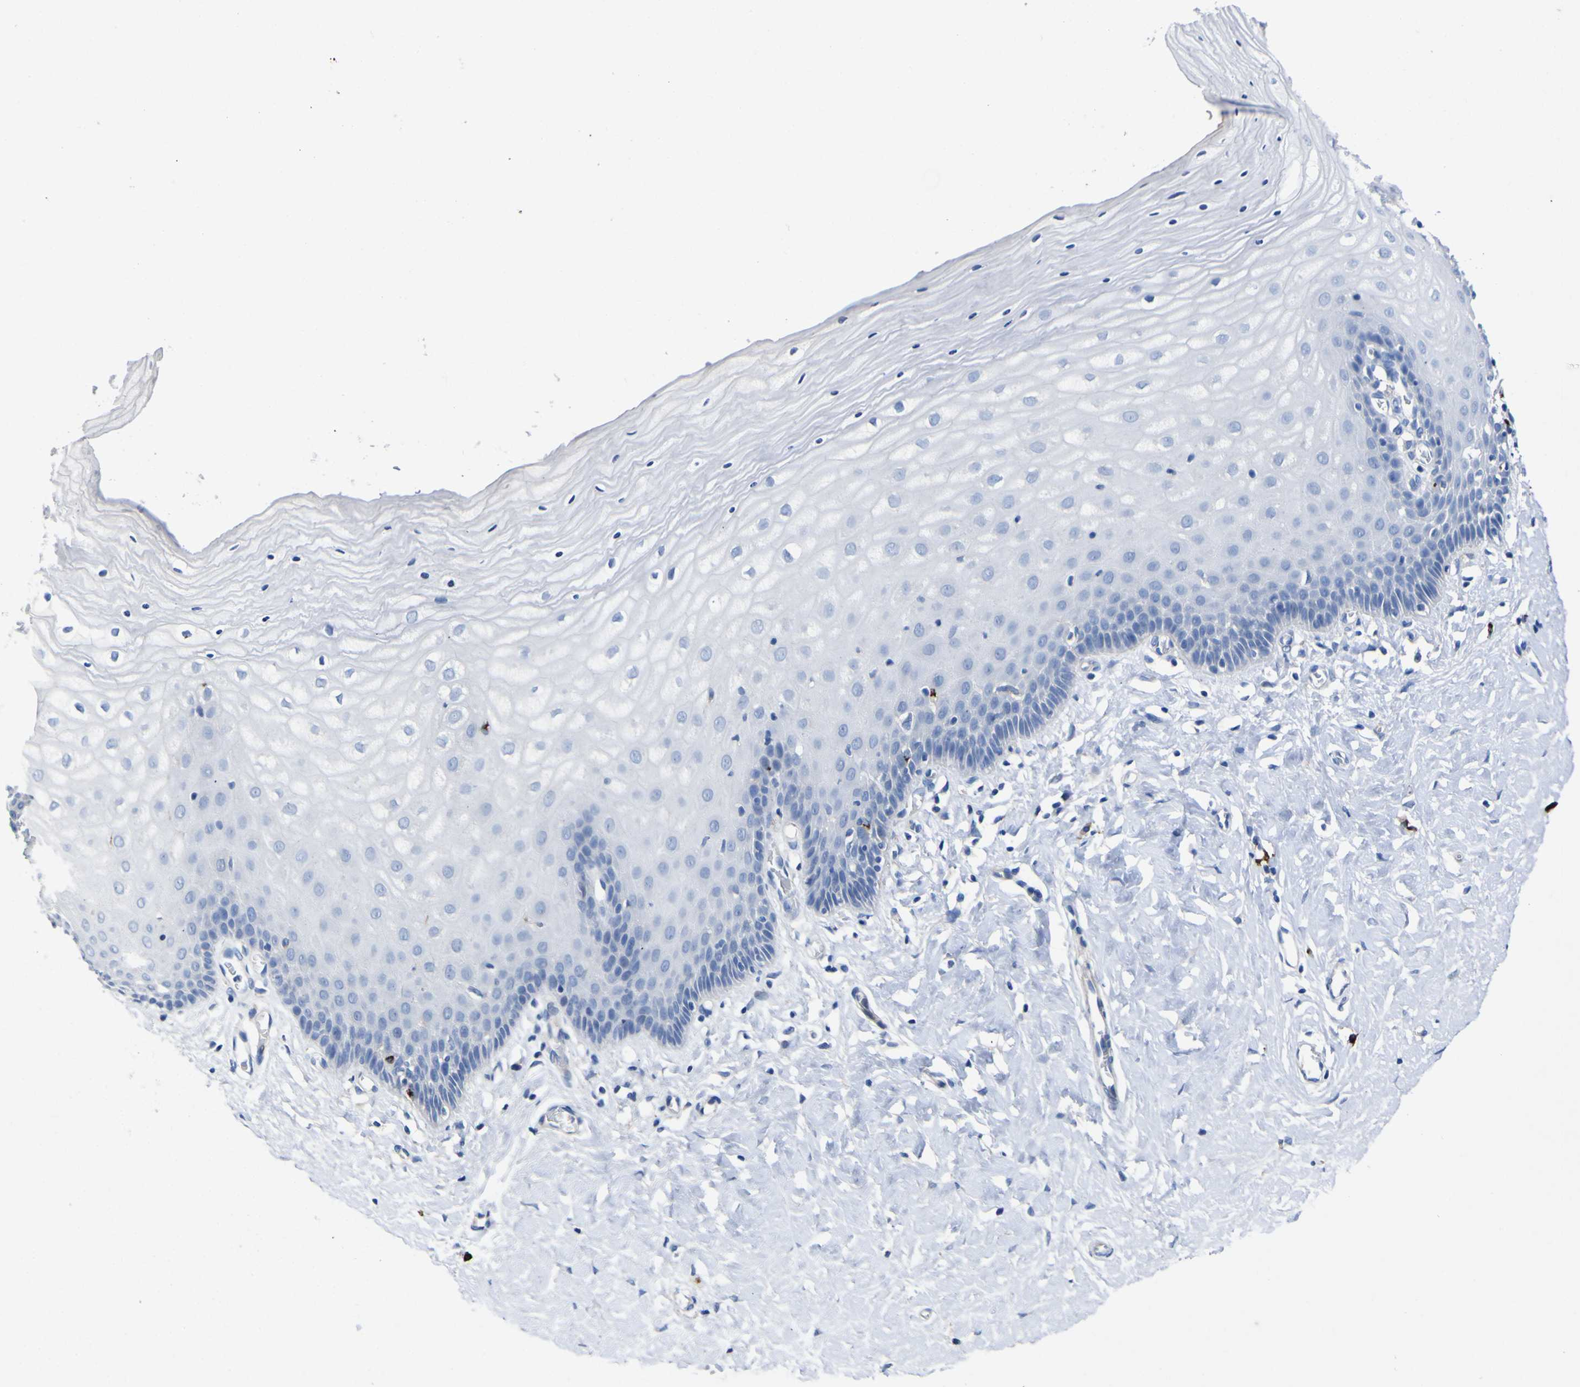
{"staining": {"intensity": "strong", "quantity": "<25%", "location": "cytoplasmic/membranous"}, "tissue": "cervix", "cell_type": "Glandular cells", "image_type": "normal", "snomed": [{"axis": "morphology", "description": "Normal tissue, NOS"}, {"axis": "topography", "description": "Cervix"}], "caption": "Normal cervix was stained to show a protein in brown. There is medium levels of strong cytoplasmic/membranous staining in approximately <25% of glandular cells.", "gene": "AGO4", "patient": {"sex": "female", "age": 55}}